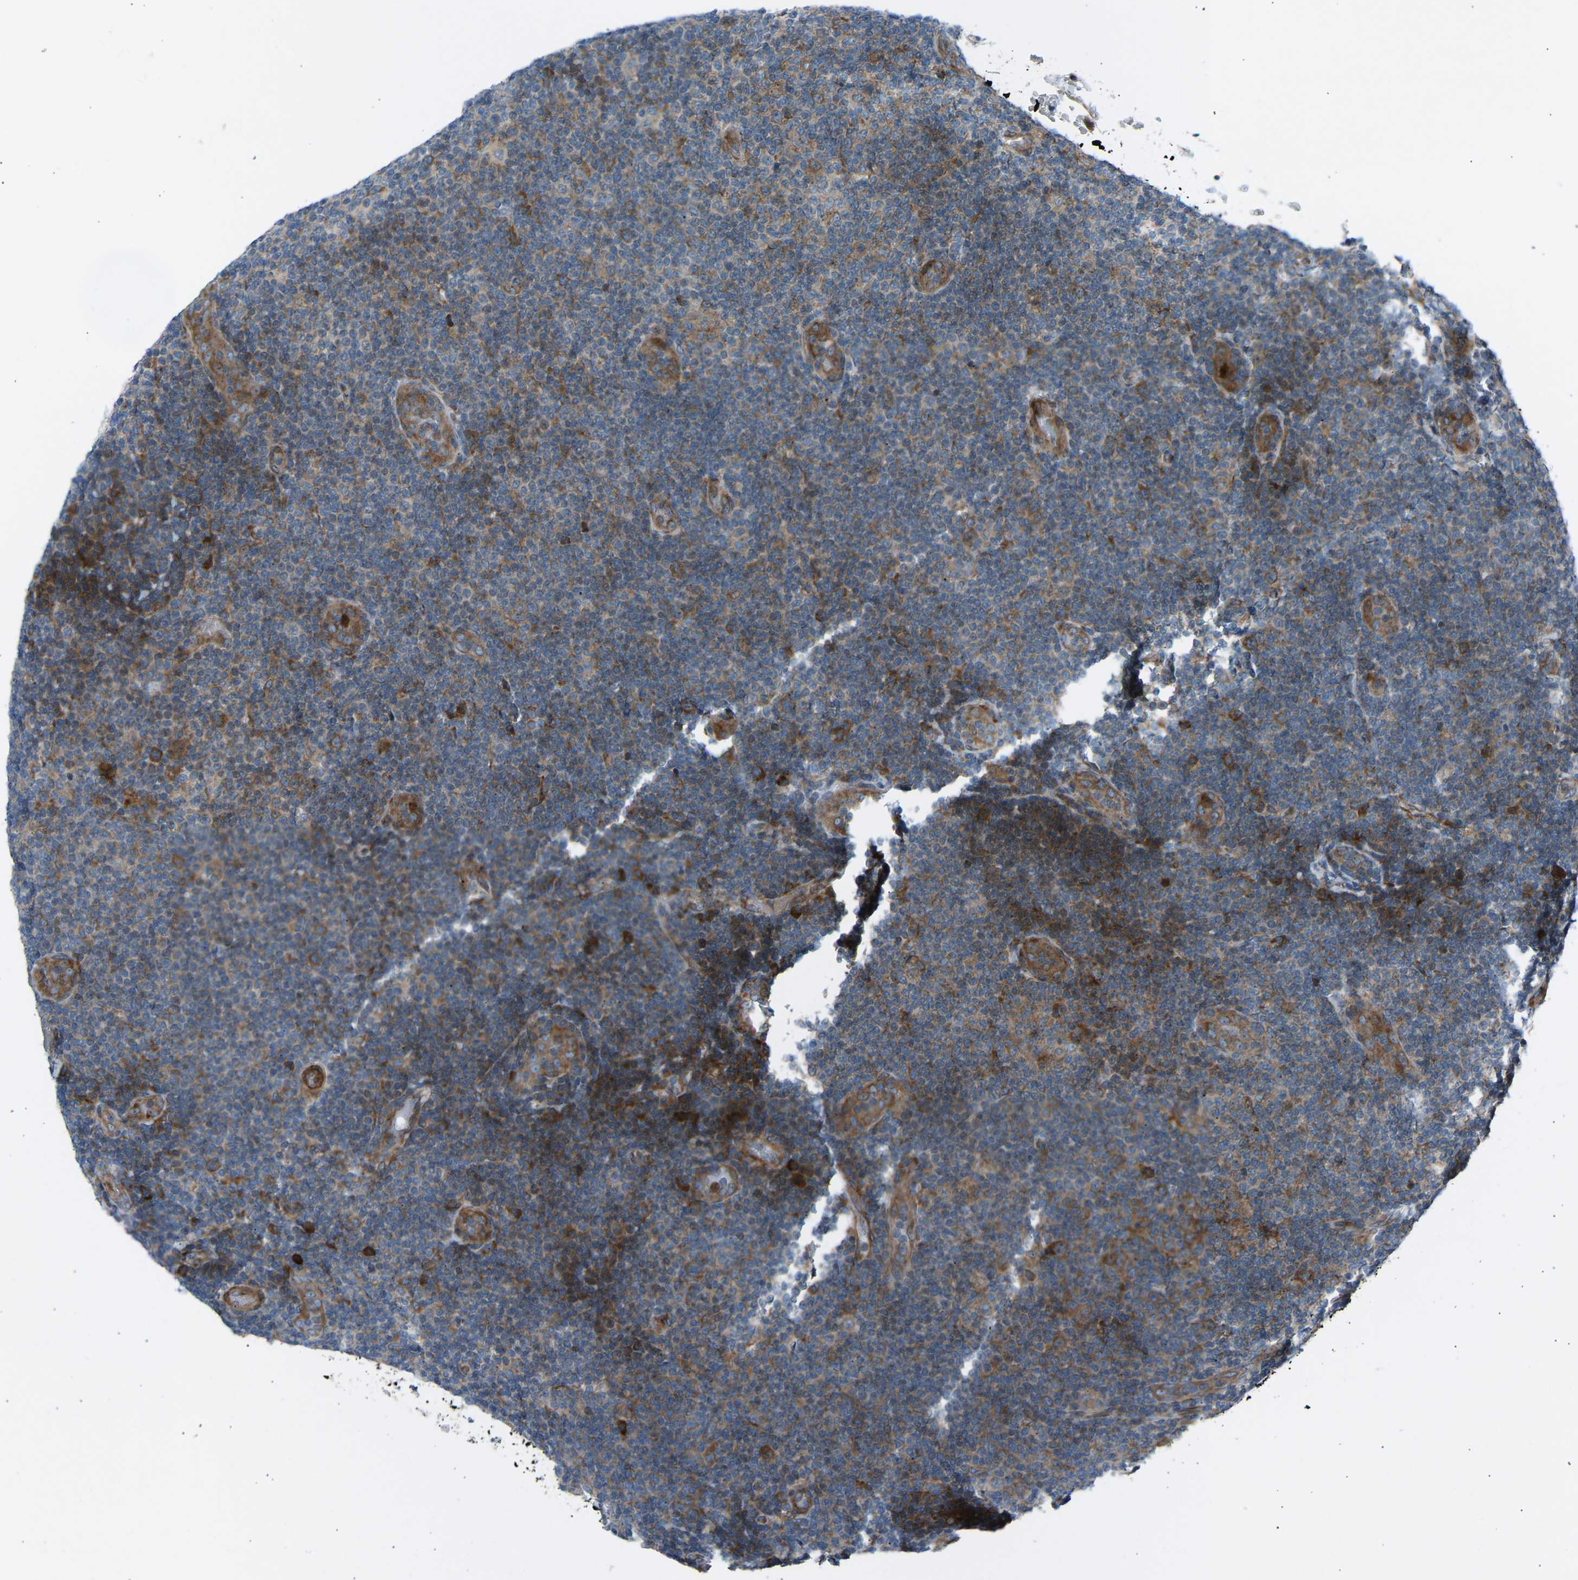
{"staining": {"intensity": "moderate", "quantity": ">75%", "location": "cytoplasmic/membranous"}, "tissue": "lymphoma", "cell_type": "Tumor cells", "image_type": "cancer", "snomed": [{"axis": "morphology", "description": "Malignant lymphoma, non-Hodgkin's type, Low grade"}, {"axis": "topography", "description": "Lymph node"}], "caption": "Immunohistochemical staining of human lymphoma demonstrates medium levels of moderate cytoplasmic/membranous positivity in about >75% of tumor cells.", "gene": "VPS41", "patient": {"sex": "male", "age": 83}}